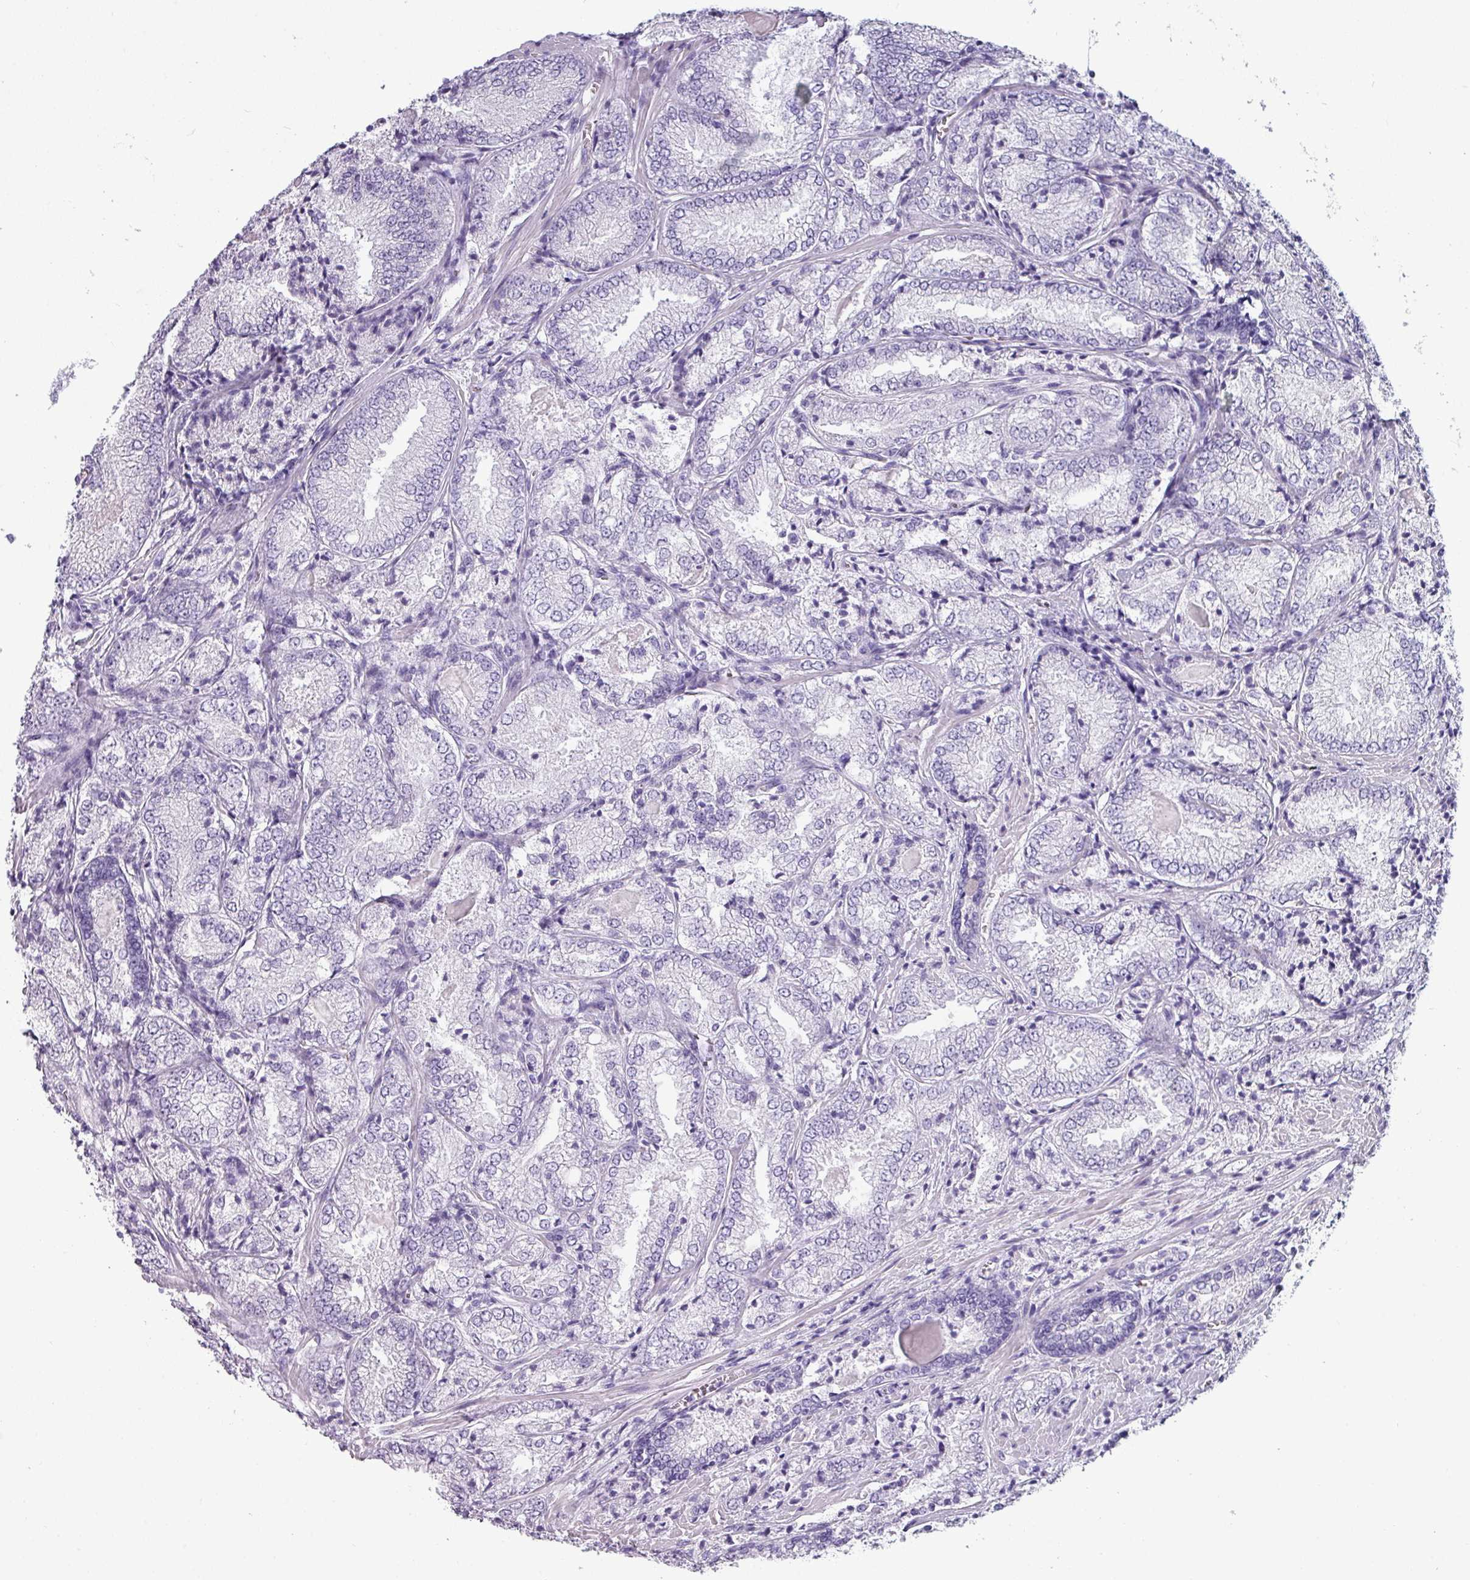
{"staining": {"intensity": "negative", "quantity": "none", "location": "none"}, "tissue": "prostate cancer", "cell_type": "Tumor cells", "image_type": "cancer", "snomed": [{"axis": "morphology", "description": "Adenocarcinoma, High grade"}, {"axis": "topography", "description": "Prostate"}], "caption": "This micrograph is of prostate adenocarcinoma (high-grade) stained with immunohistochemistry (IHC) to label a protein in brown with the nuclei are counter-stained blue. There is no positivity in tumor cells.", "gene": "CRYBB2", "patient": {"sex": "male", "age": 63}}